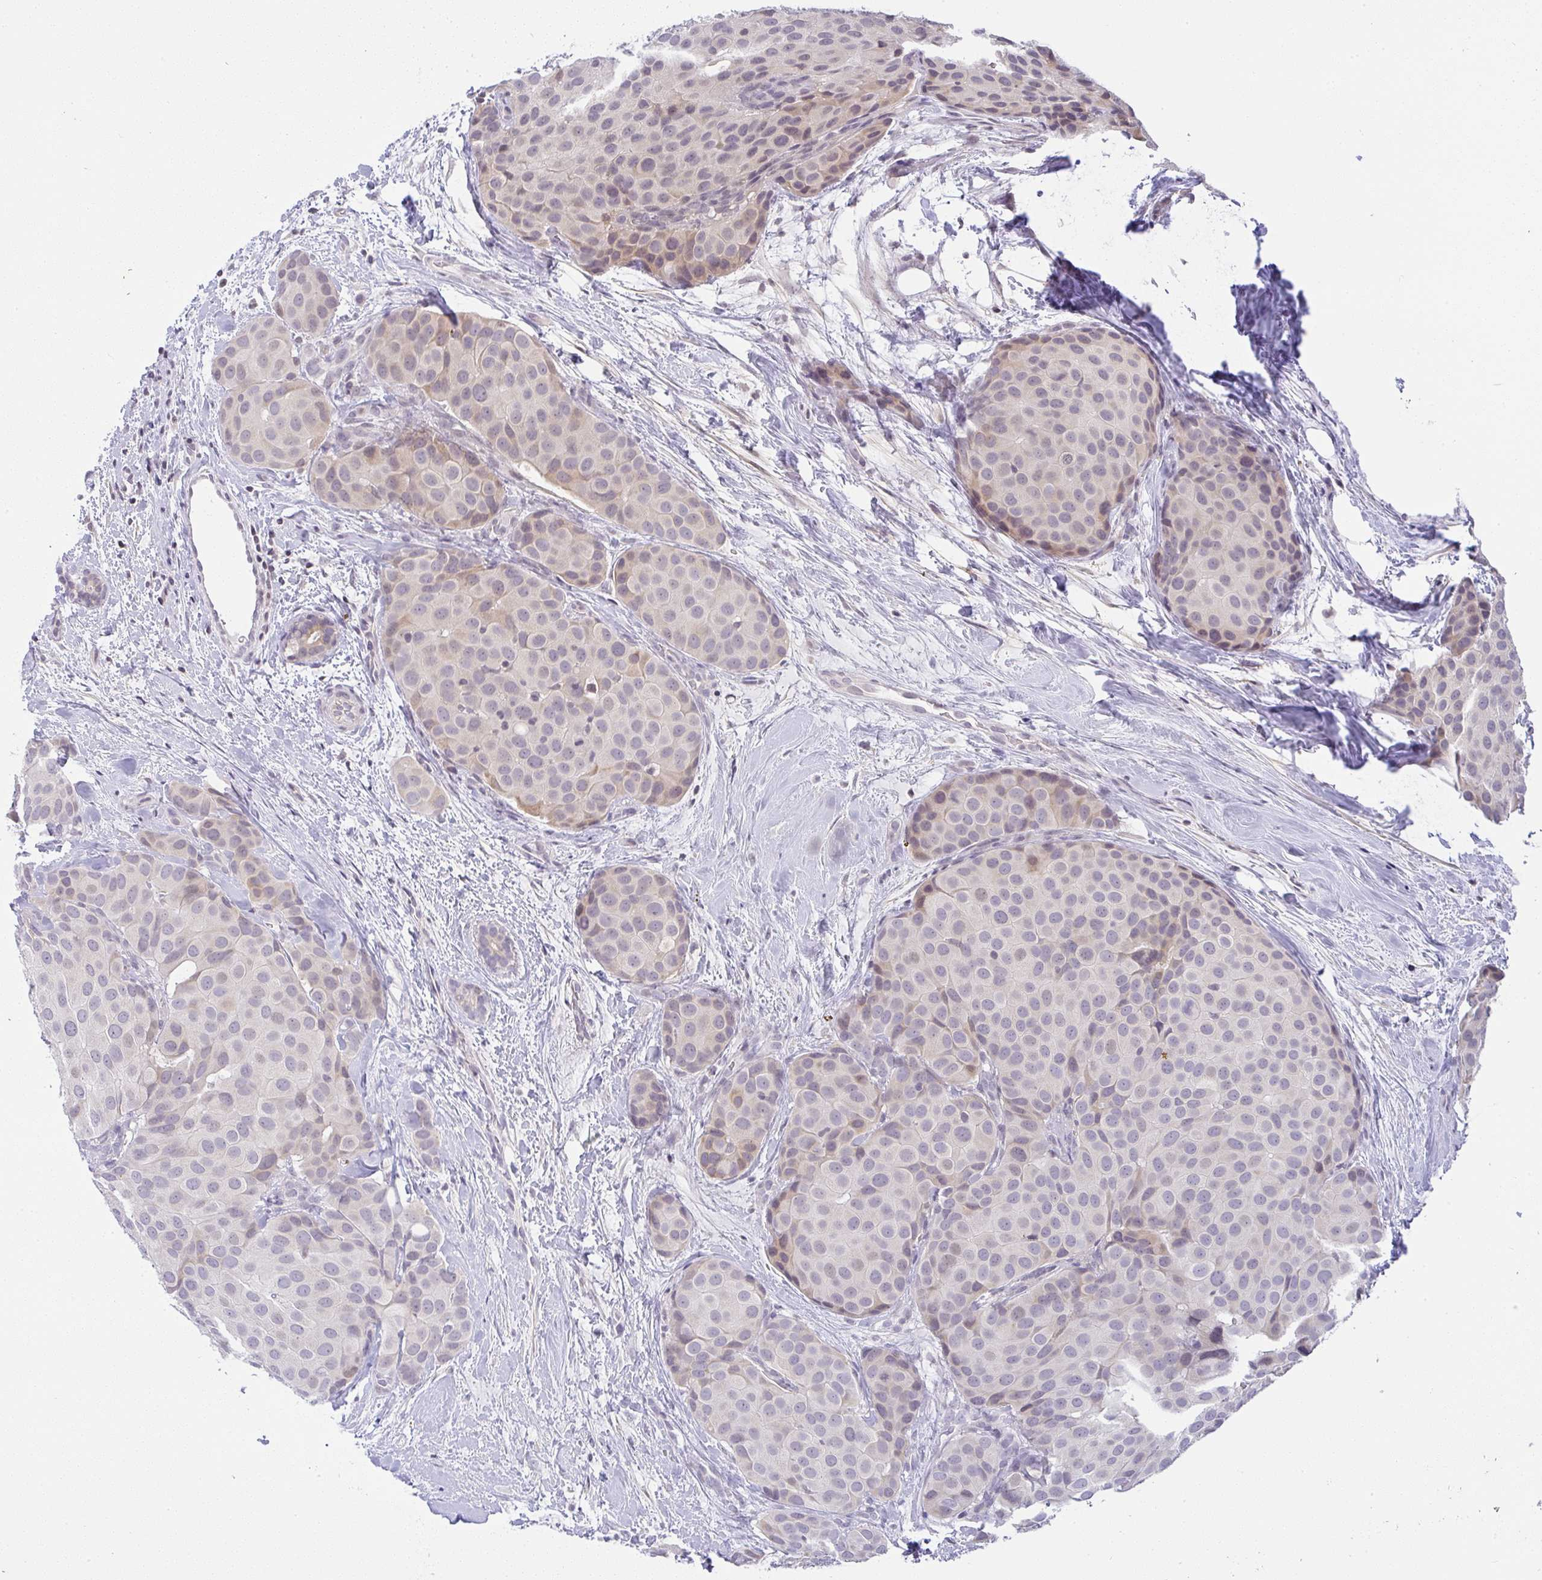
{"staining": {"intensity": "weak", "quantity": "<25%", "location": "cytoplasmic/membranous"}, "tissue": "breast cancer", "cell_type": "Tumor cells", "image_type": "cancer", "snomed": [{"axis": "morphology", "description": "Duct carcinoma"}, {"axis": "topography", "description": "Breast"}], "caption": "Immunohistochemistry histopathology image of breast cancer stained for a protein (brown), which displays no positivity in tumor cells. Brightfield microscopy of IHC stained with DAB (brown) and hematoxylin (blue), captured at high magnification.", "gene": "CACNA1S", "patient": {"sex": "female", "age": 70}}